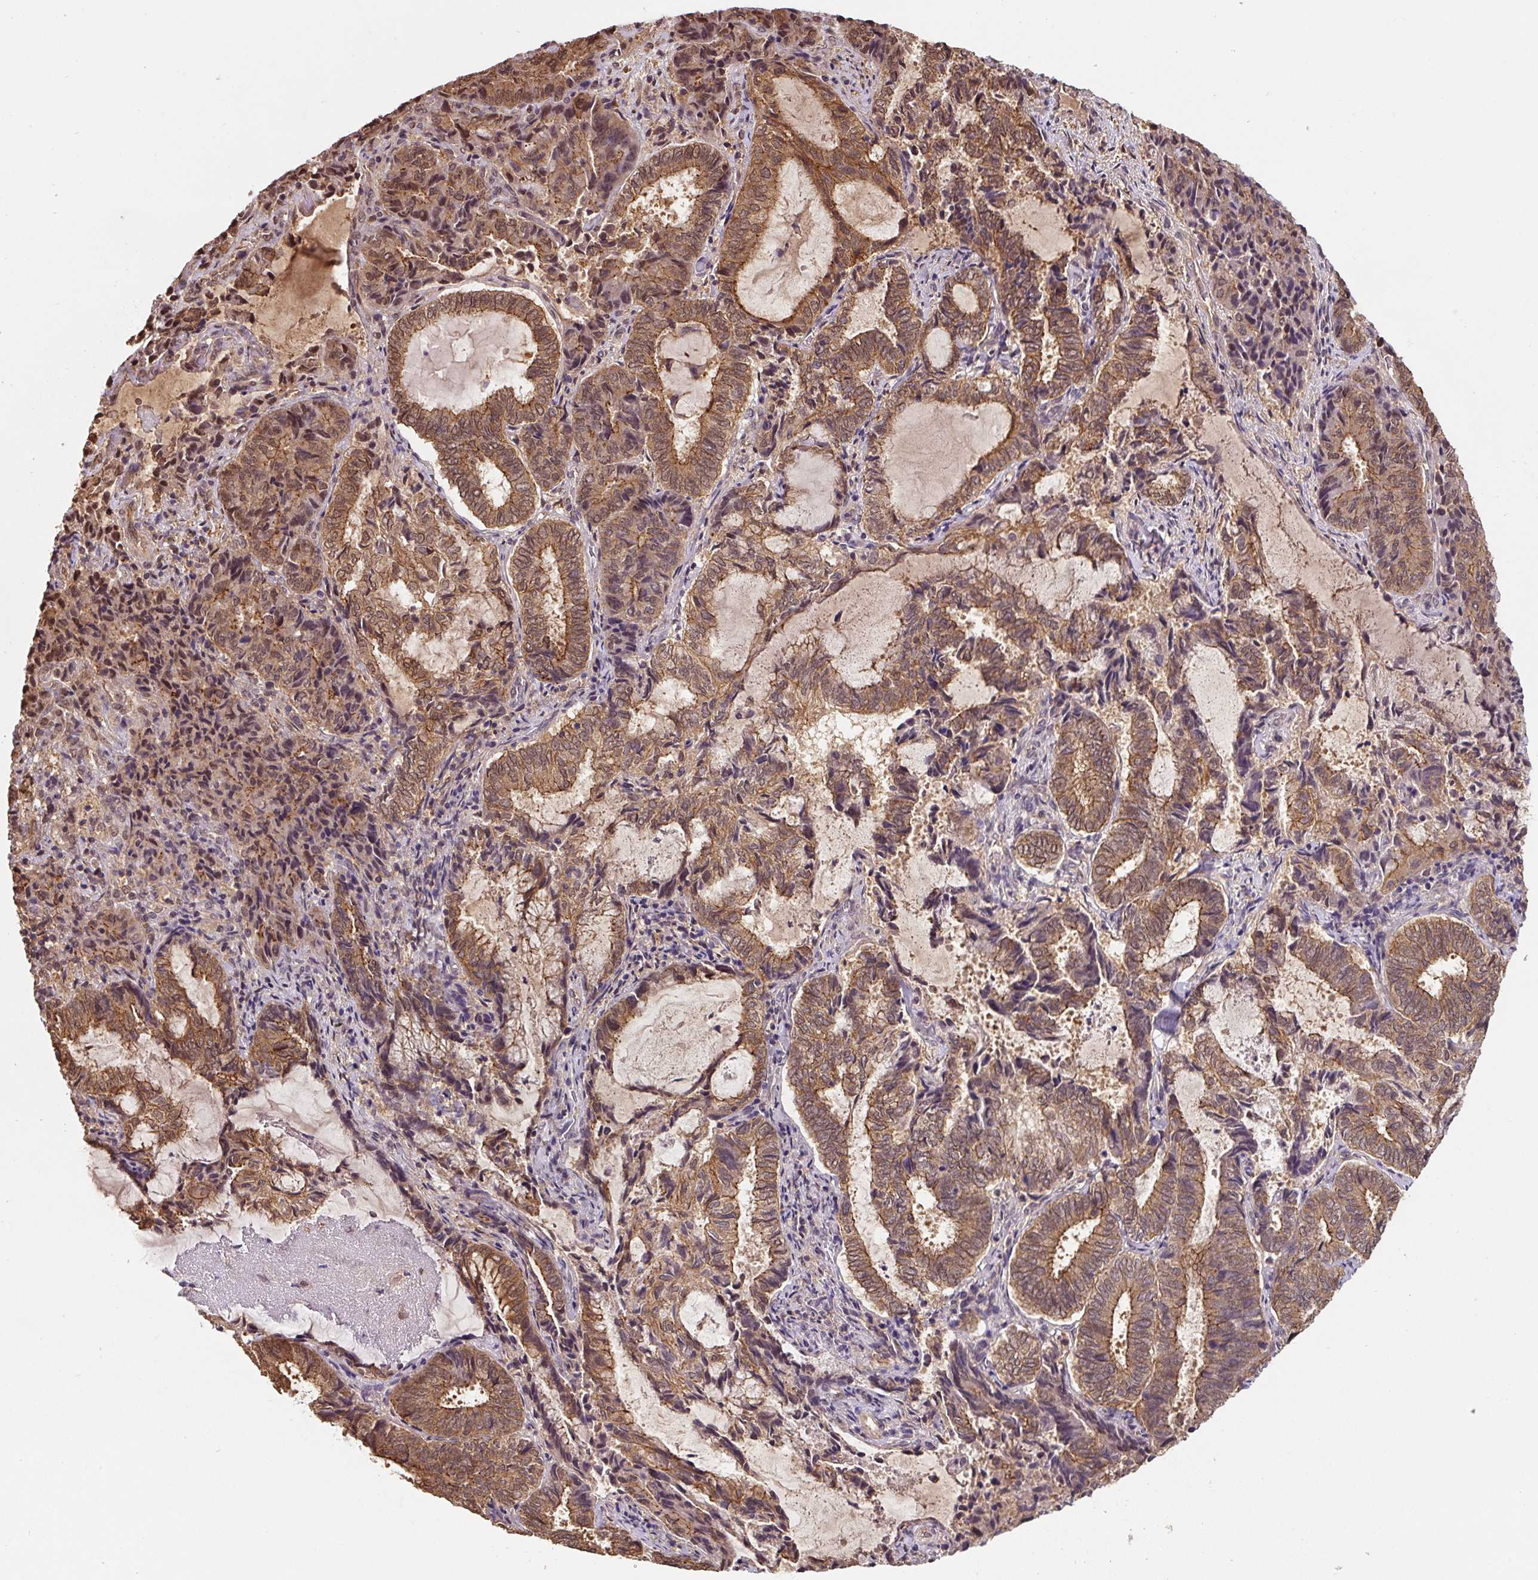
{"staining": {"intensity": "moderate", "quantity": ">75%", "location": "cytoplasmic/membranous,nuclear"}, "tissue": "endometrial cancer", "cell_type": "Tumor cells", "image_type": "cancer", "snomed": [{"axis": "morphology", "description": "Adenocarcinoma, NOS"}, {"axis": "topography", "description": "Endometrium"}], "caption": "The histopathology image displays a brown stain indicating the presence of a protein in the cytoplasmic/membranous and nuclear of tumor cells in endometrial cancer (adenocarcinoma). (Brightfield microscopy of DAB IHC at high magnification).", "gene": "ST13", "patient": {"sex": "female", "age": 80}}